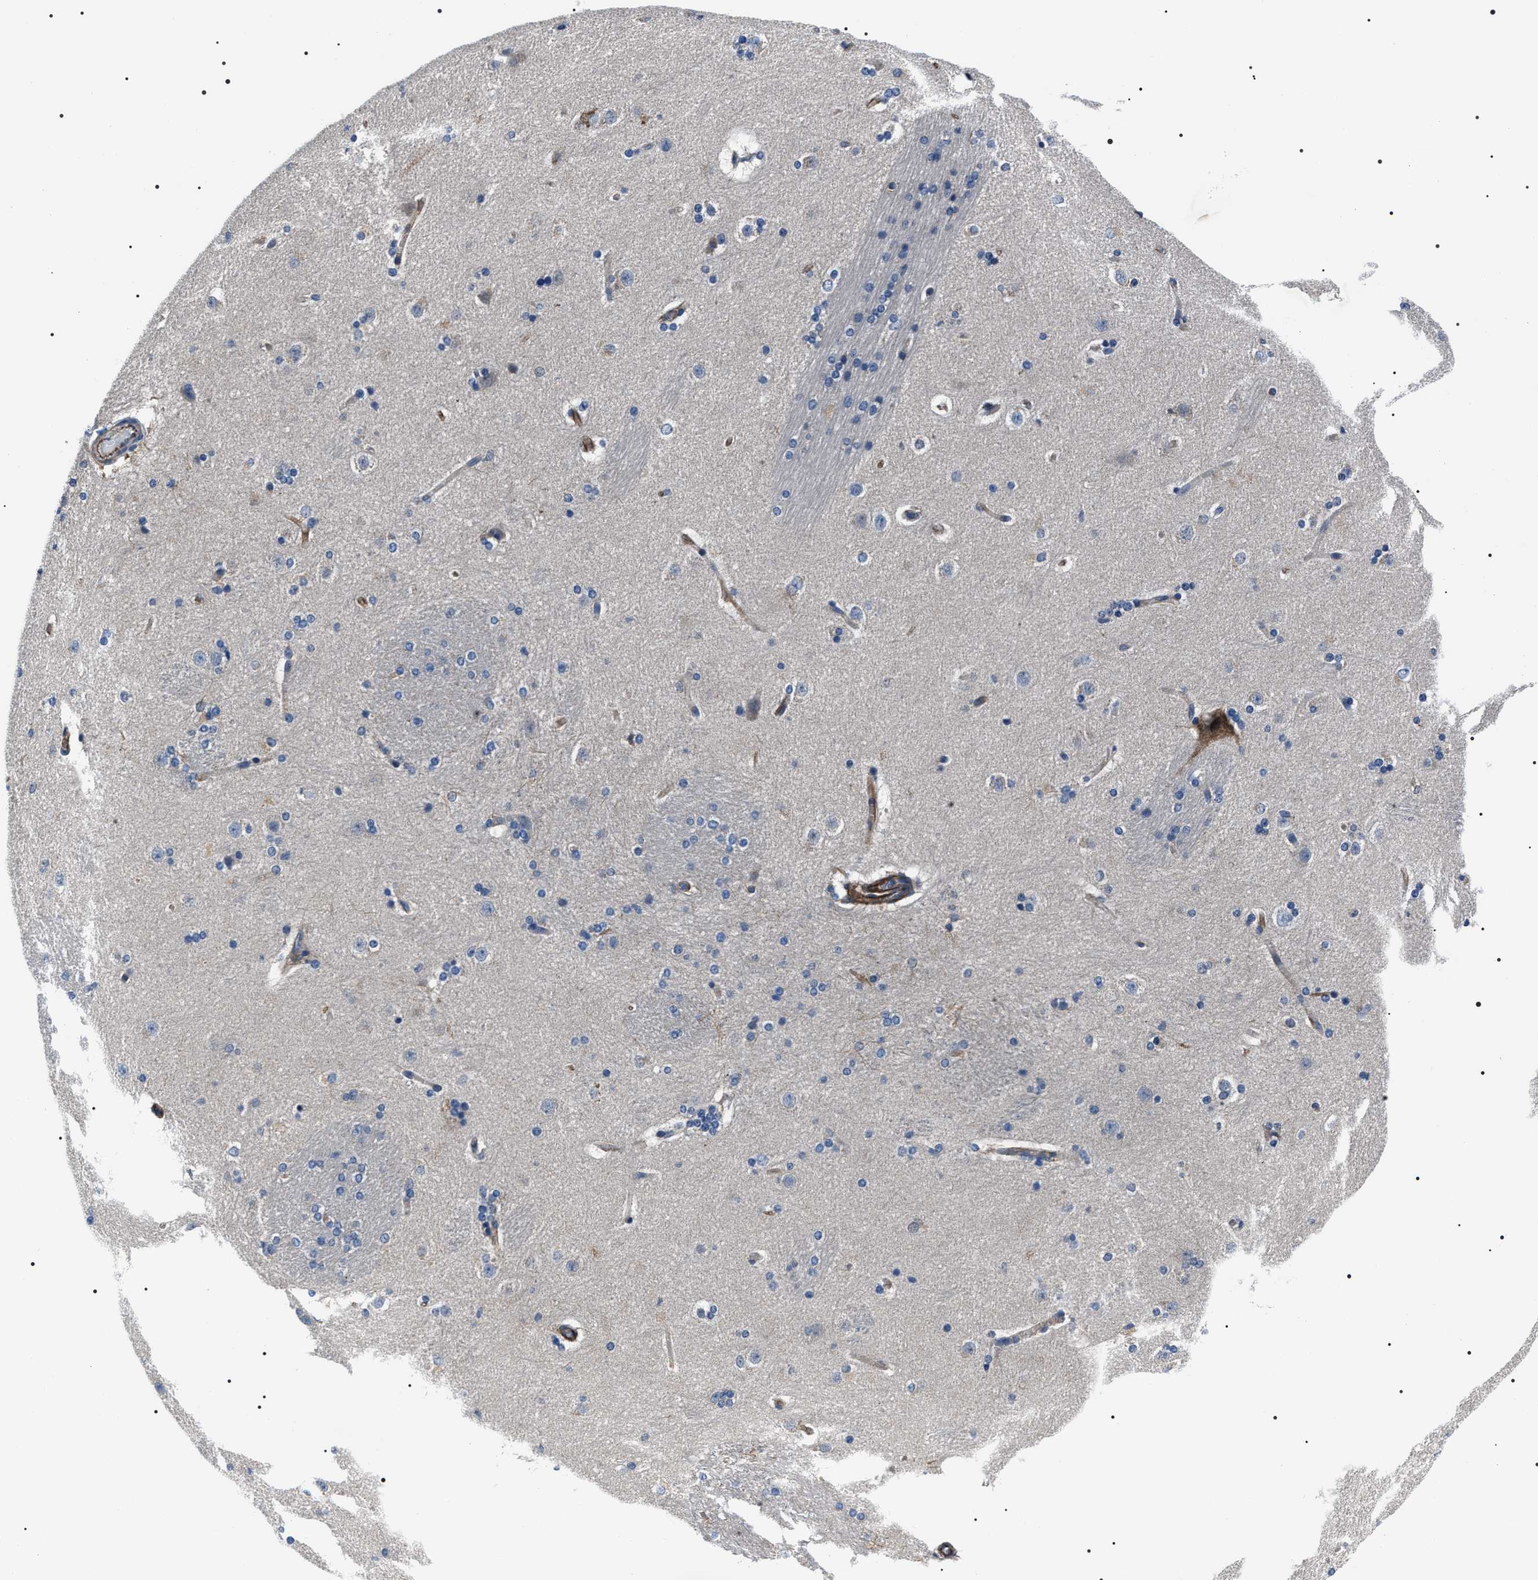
{"staining": {"intensity": "negative", "quantity": "none", "location": "none"}, "tissue": "caudate", "cell_type": "Glial cells", "image_type": "normal", "snomed": [{"axis": "morphology", "description": "Normal tissue, NOS"}, {"axis": "topography", "description": "Lateral ventricle wall"}], "caption": "The histopathology image demonstrates no staining of glial cells in benign caudate. (Brightfield microscopy of DAB (3,3'-diaminobenzidine) immunohistochemistry (IHC) at high magnification).", "gene": "BAG2", "patient": {"sex": "female", "age": 19}}